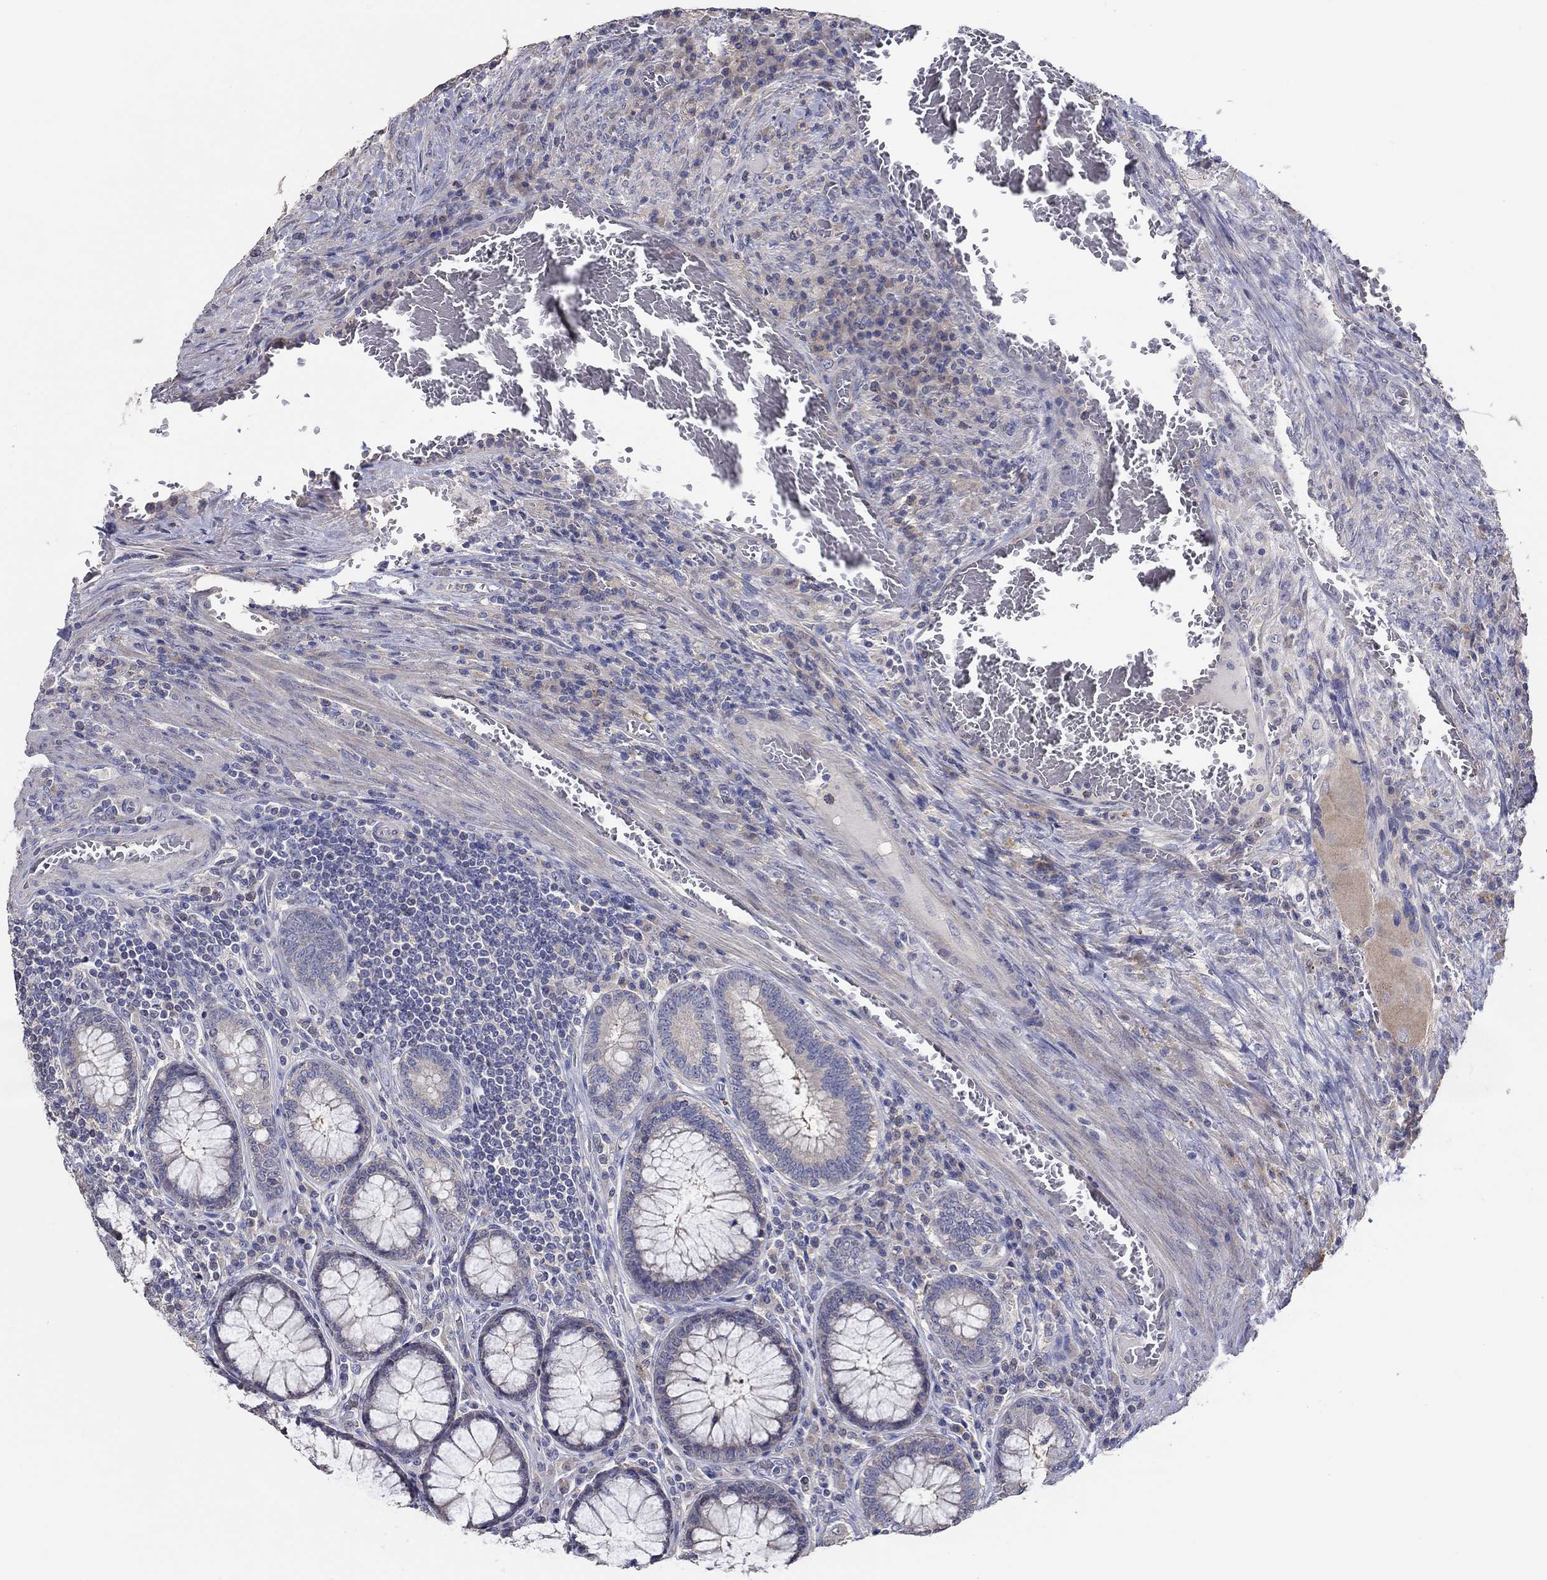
{"staining": {"intensity": "negative", "quantity": "none", "location": "none"}, "tissue": "colorectal cancer", "cell_type": "Tumor cells", "image_type": "cancer", "snomed": [{"axis": "morphology", "description": "Adenocarcinoma, NOS"}, {"axis": "topography", "description": "Colon"}], "caption": "Immunohistochemical staining of human colorectal cancer (adenocarcinoma) reveals no significant staining in tumor cells. (Stains: DAB IHC with hematoxylin counter stain, Microscopy: brightfield microscopy at high magnification).", "gene": "DOCK3", "patient": {"sex": "female", "age": 86}}